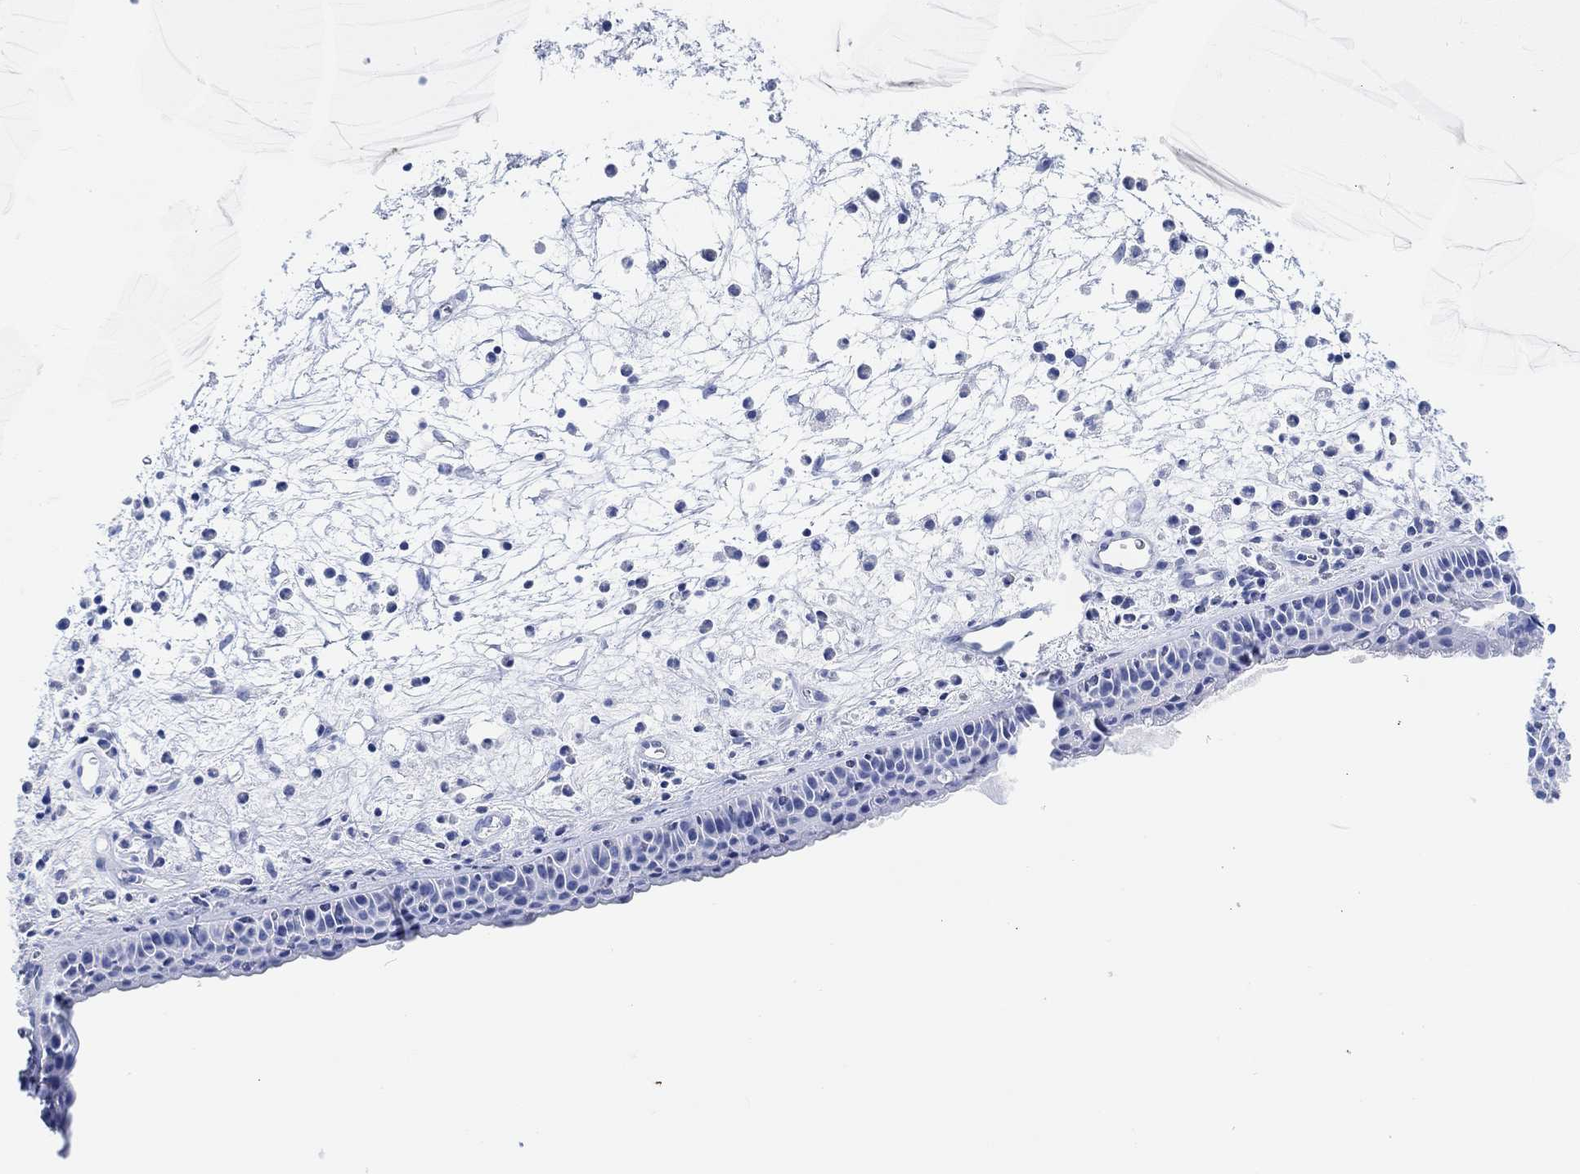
{"staining": {"intensity": "negative", "quantity": "none", "location": "none"}, "tissue": "nasopharynx", "cell_type": "Respiratory epithelial cells", "image_type": "normal", "snomed": [{"axis": "morphology", "description": "Normal tissue, NOS"}, {"axis": "topography", "description": "Nasopharynx"}], "caption": "A high-resolution micrograph shows immunohistochemistry (IHC) staining of unremarkable nasopharynx, which displays no significant positivity in respiratory epithelial cells. (Brightfield microscopy of DAB (3,3'-diaminobenzidine) immunohistochemistry (IHC) at high magnification).", "gene": "ANKRD33", "patient": {"sex": "female", "age": 73}}